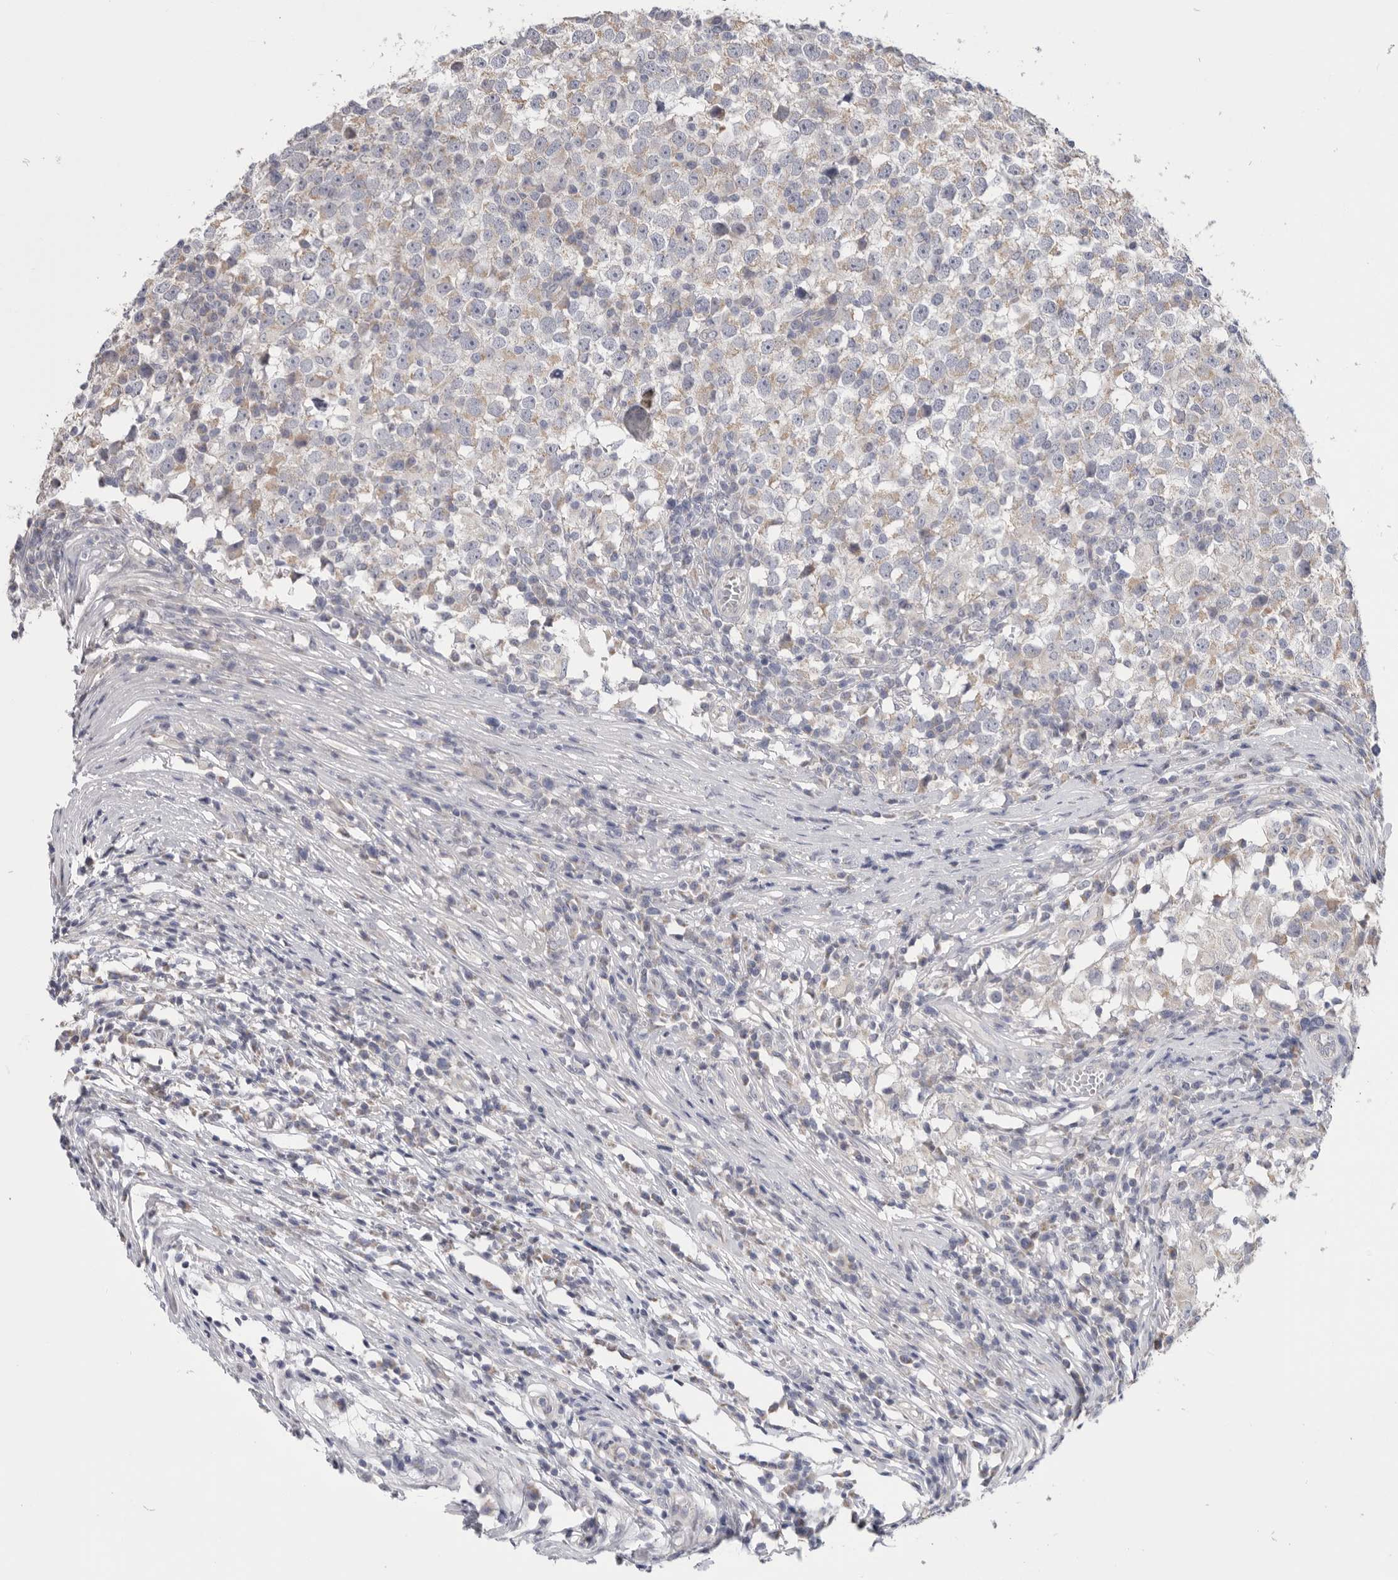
{"staining": {"intensity": "negative", "quantity": "none", "location": "none"}, "tissue": "testis cancer", "cell_type": "Tumor cells", "image_type": "cancer", "snomed": [{"axis": "morphology", "description": "Seminoma, NOS"}, {"axis": "topography", "description": "Testis"}], "caption": "Tumor cells are negative for protein expression in human testis cancer (seminoma).", "gene": "MTFR1L", "patient": {"sex": "male", "age": 65}}